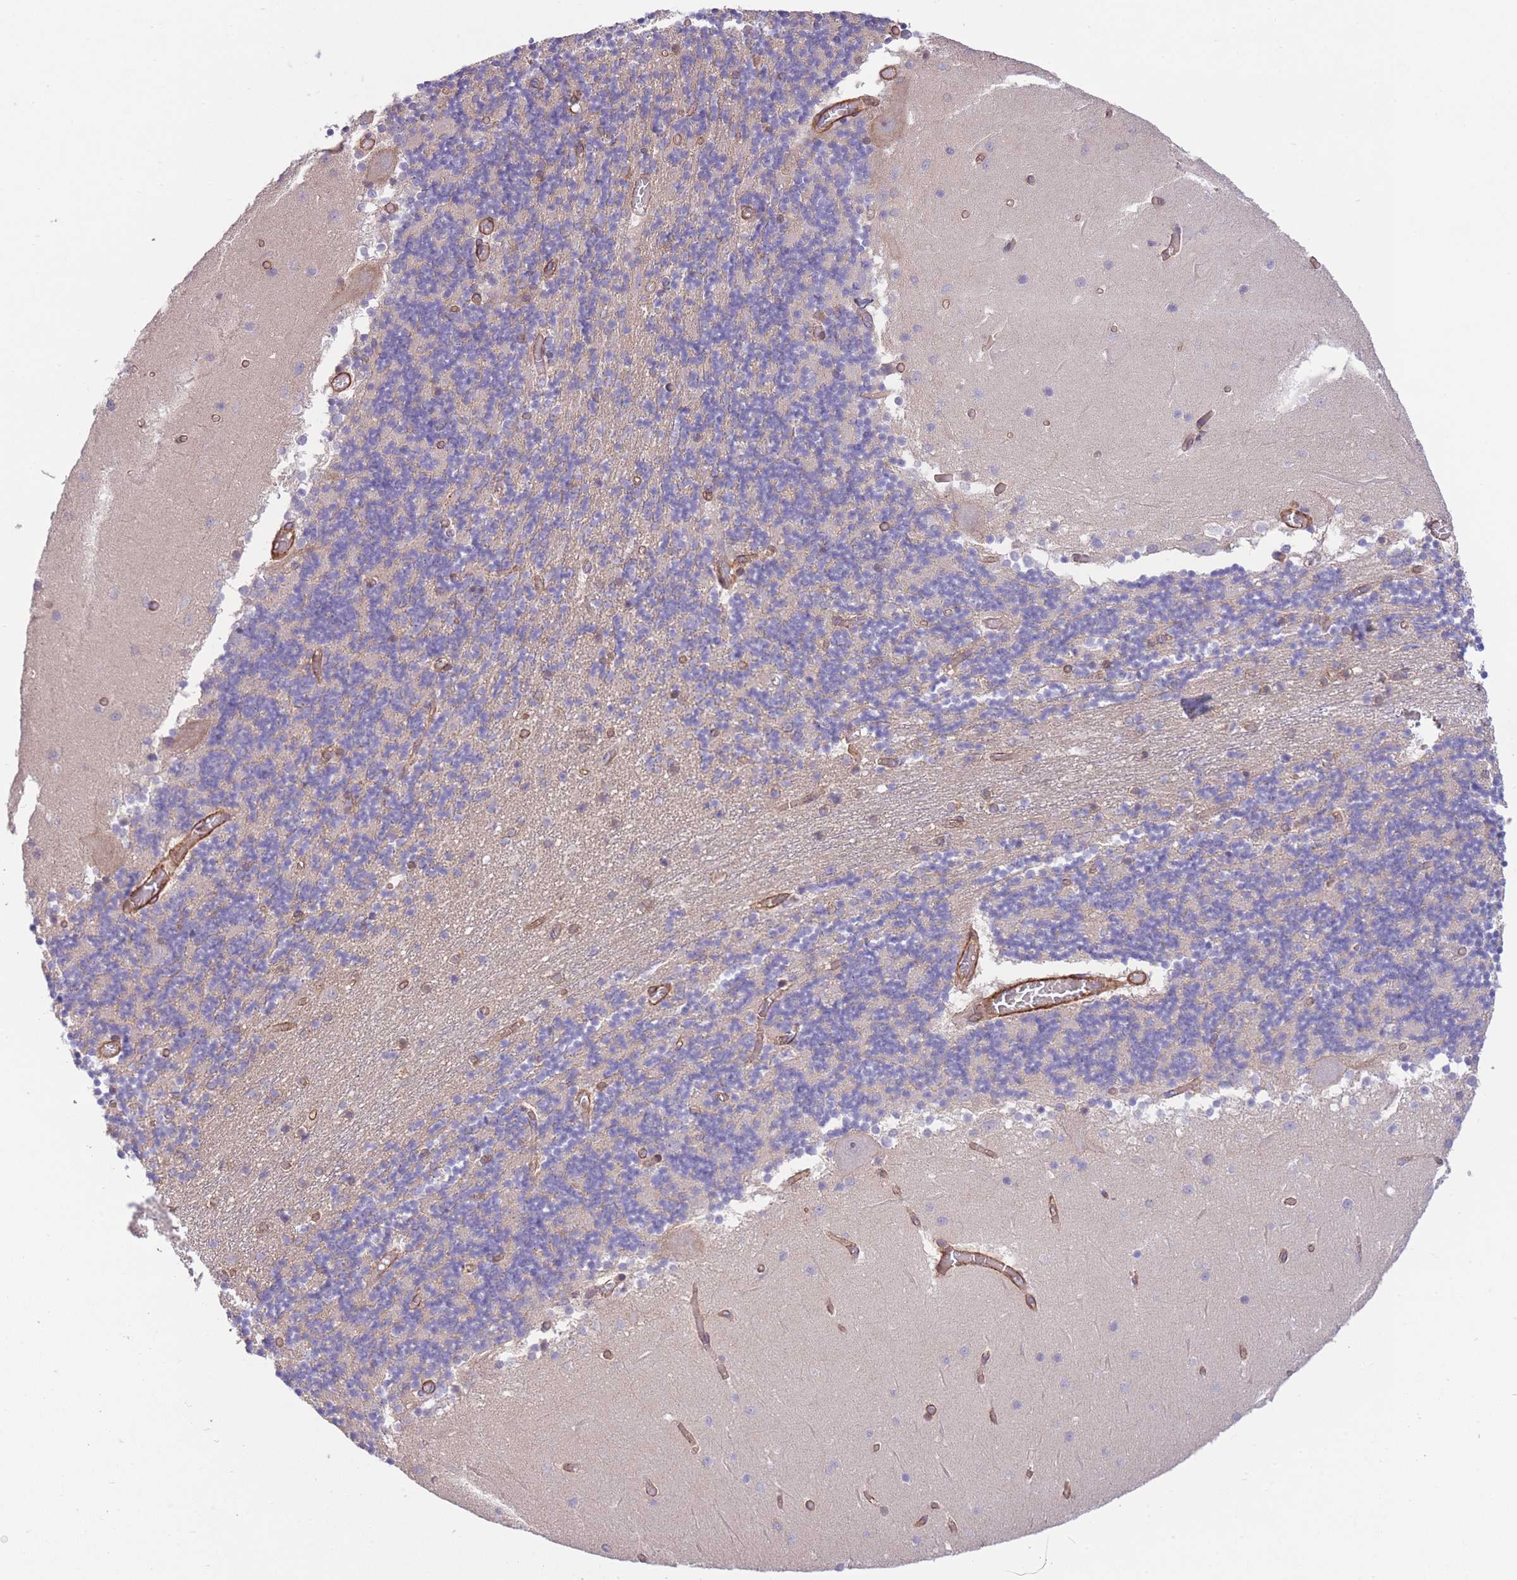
{"staining": {"intensity": "weak", "quantity": "25%-75%", "location": "cytoplasmic/membranous"}, "tissue": "cerebellum", "cell_type": "Cells in granular layer", "image_type": "normal", "snomed": [{"axis": "morphology", "description": "Normal tissue, NOS"}, {"axis": "topography", "description": "Cerebellum"}], "caption": "Approximately 25%-75% of cells in granular layer in benign human cerebellum reveal weak cytoplasmic/membranous protein staining as visualized by brown immunohistochemical staining.", "gene": "CDC25B", "patient": {"sex": "female", "age": 28}}